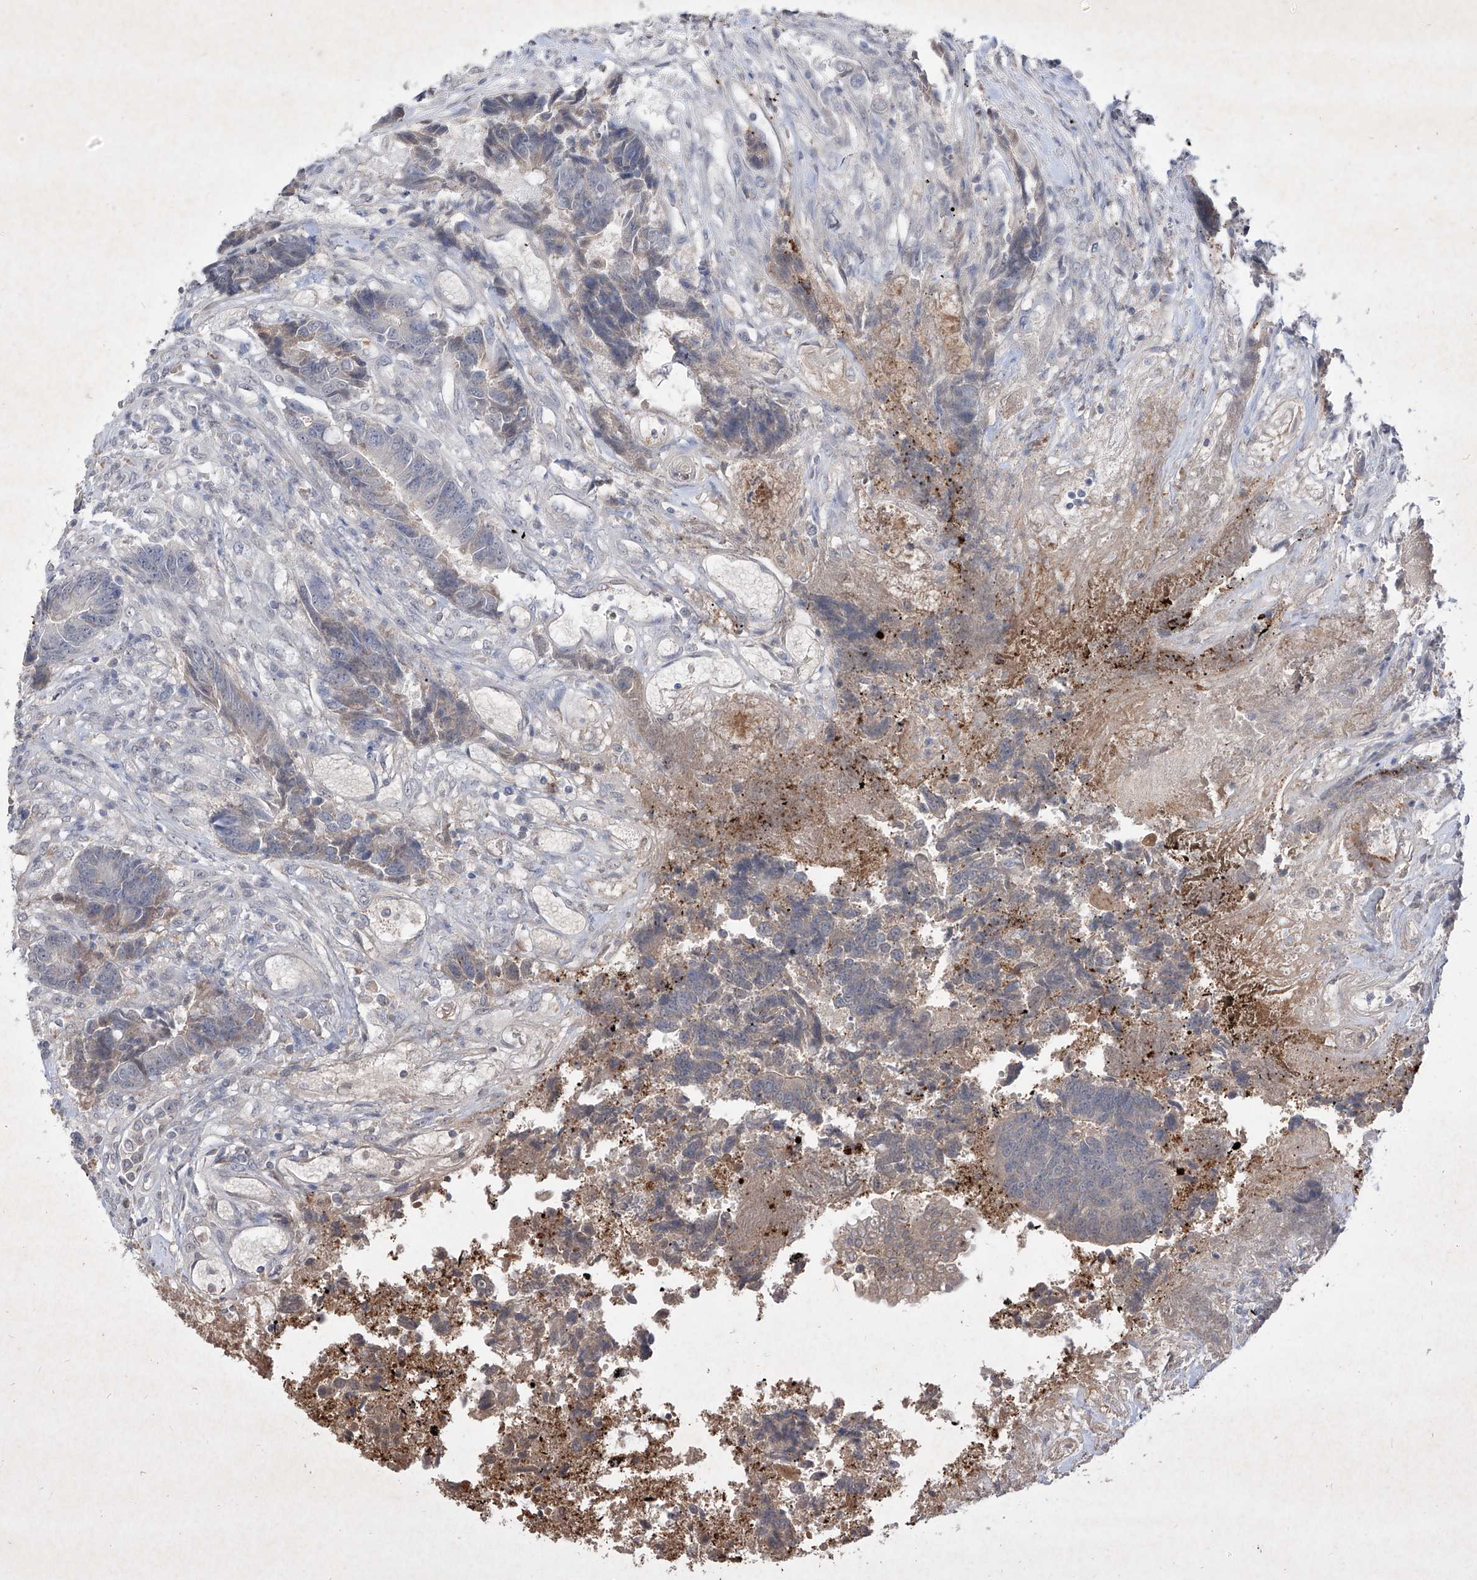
{"staining": {"intensity": "negative", "quantity": "none", "location": "none"}, "tissue": "colorectal cancer", "cell_type": "Tumor cells", "image_type": "cancer", "snomed": [{"axis": "morphology", "description": "Adenocarcinoma, NOS"}, {"axis": "topography", "description": "Rectum"}], "caption": "IHC micrograph of neoplastic tissue: adenocarcinoma (colorectal) stained with DAB displays no significant protein staining in tumor cells. (Stains: DAB immunohistochemistry (IHC) with hematoxylin counter stain, Microscopy: brightfield microscopy at high magnification).", "gene": "C4A", "patient": {"sex": "male", "age": 84}}